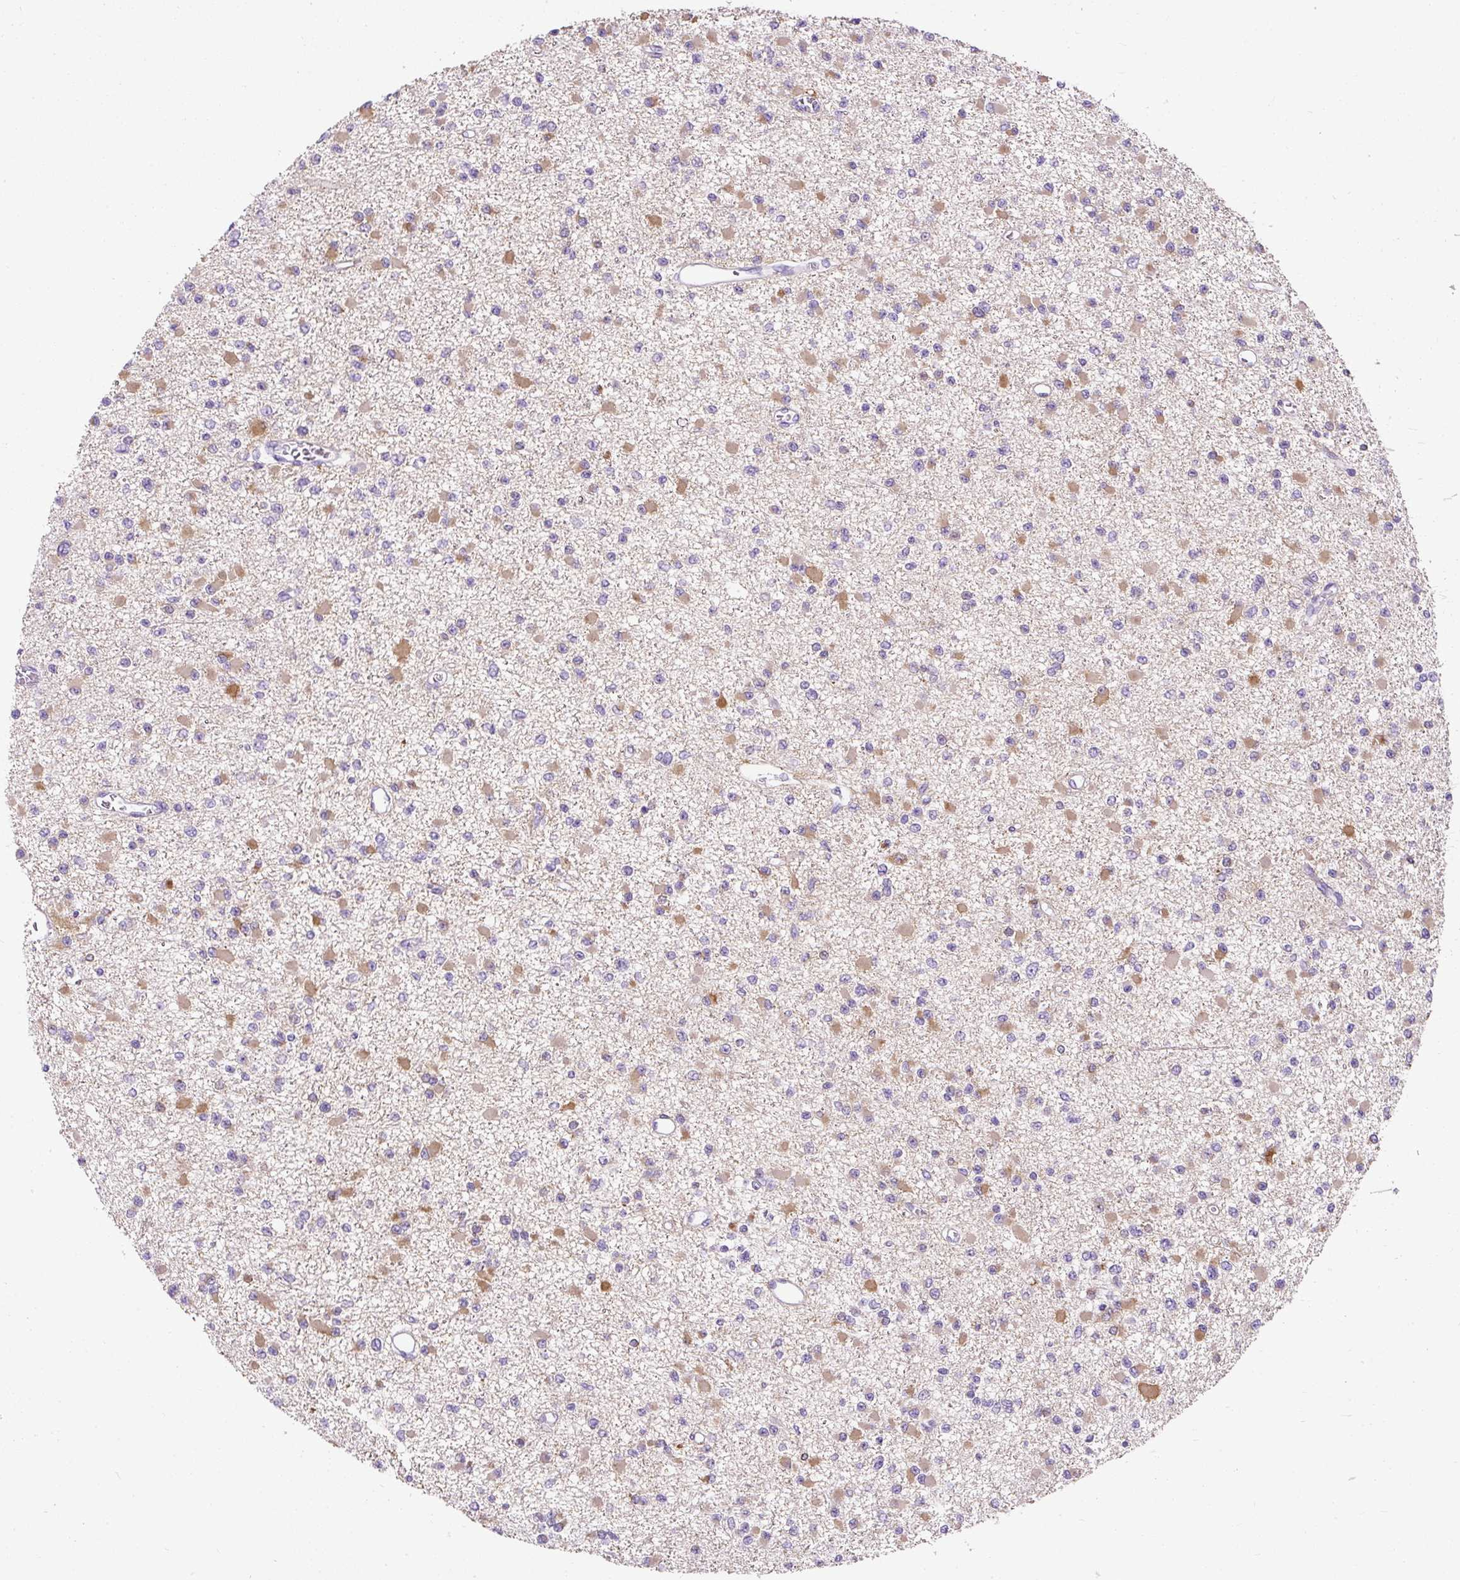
{"staining": {"intensity": "moderate", "quantity": "25%-75%", "location": "cytoplasmic/membranous"}, "tissue": "glioma", "cell_type": "Tumor cells", "image_type": "cancer", "snomed": [{"axis": "morphology", "description": "Glioma, malignant, Low grade"}, {"axis": "topography", "description": "Brain"}], "caption": "A photomicrograph of human malignant glioma (low-grade) stained for a protein shows moderate cytoplasmic/membranous brown staining in tumor cells. (DAB IHC with brightfield microscopy, high magnification).", "gene": "C2CD4C", "patient": {"sex": "female", "age": 22}}